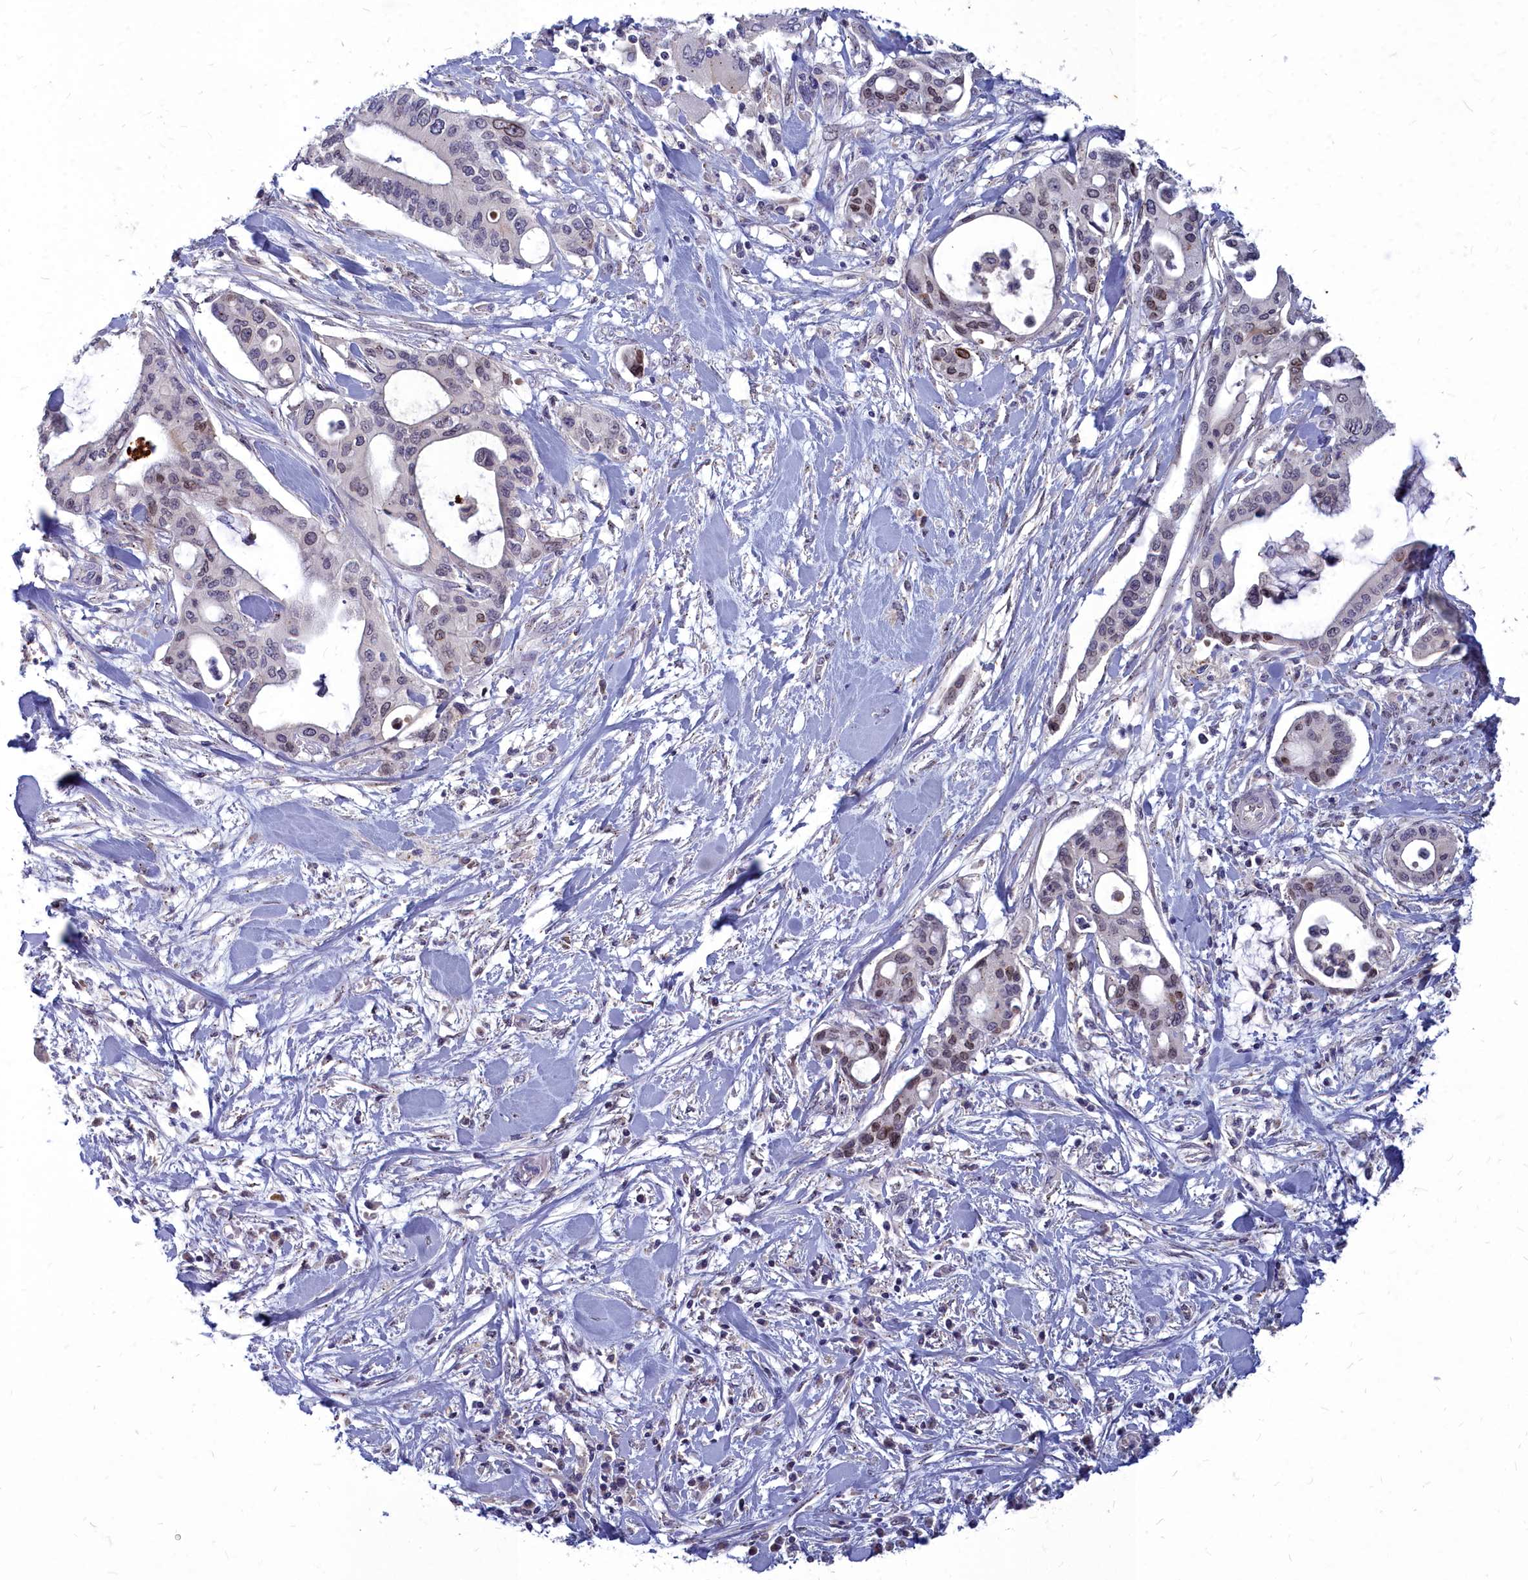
{"staining": {"intensity": "weak", "quantity": ">75%", "location": "nuclear"}, "tissue": "pancreatic cancer", "cell_type": "Tumor cells", "image_type": "cancer", "snomed": [{"axis": "morphology", "description": "Adenocarcinoma, NOS"}, {"axis": "topography", "description": "Pancreas"}], "caption": "Pancreatic cancer (adenocarcinoma) tissue shows weak nuclear staining in approximately >75% of tumor cells Ihc stains the protein of interest in brown and the nuclei are stained blue.", "gene": "NOXA1", "patient": {"sex": "male", "age": 46}}